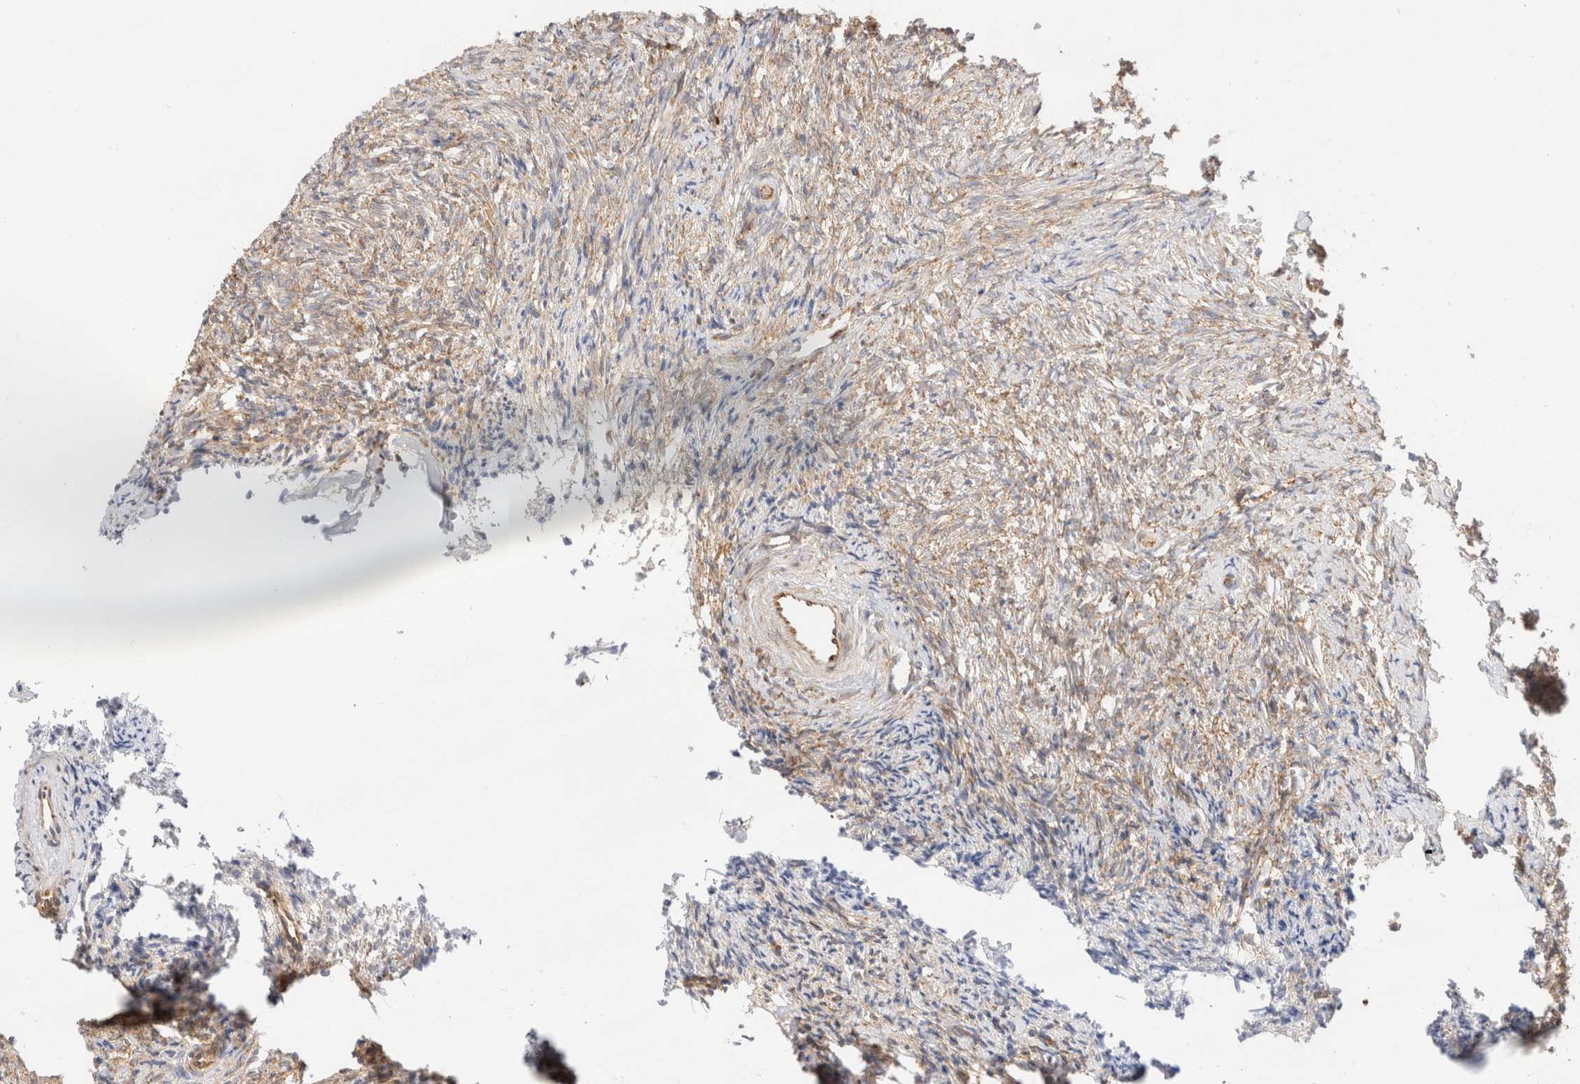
{"staining": {"intensity": "weak", "quantity": "25%-75%", "location": "cytoplasmic/membranous"}, "tissue": "ovary", "cell_type": "Ovarian stroma cells", "image_type": "normal", "snomed": [{"axis": "morphology", "description": "Normal tissue, NOS"}, {"axis": "topography", "description": "Ovary"}], "caption": "The image demonstrates immunohistochemical staining of unremarkable ovary. There is weak cytoplasmic/membranous expression is appreciated in about 25%-75% of ovarian stroma cells. (brown staining indicates protein expression, while blue staining denotes nuclei).", "gene": "ZC2HC1A", "patient": {"sex": "female", "age": 41}}